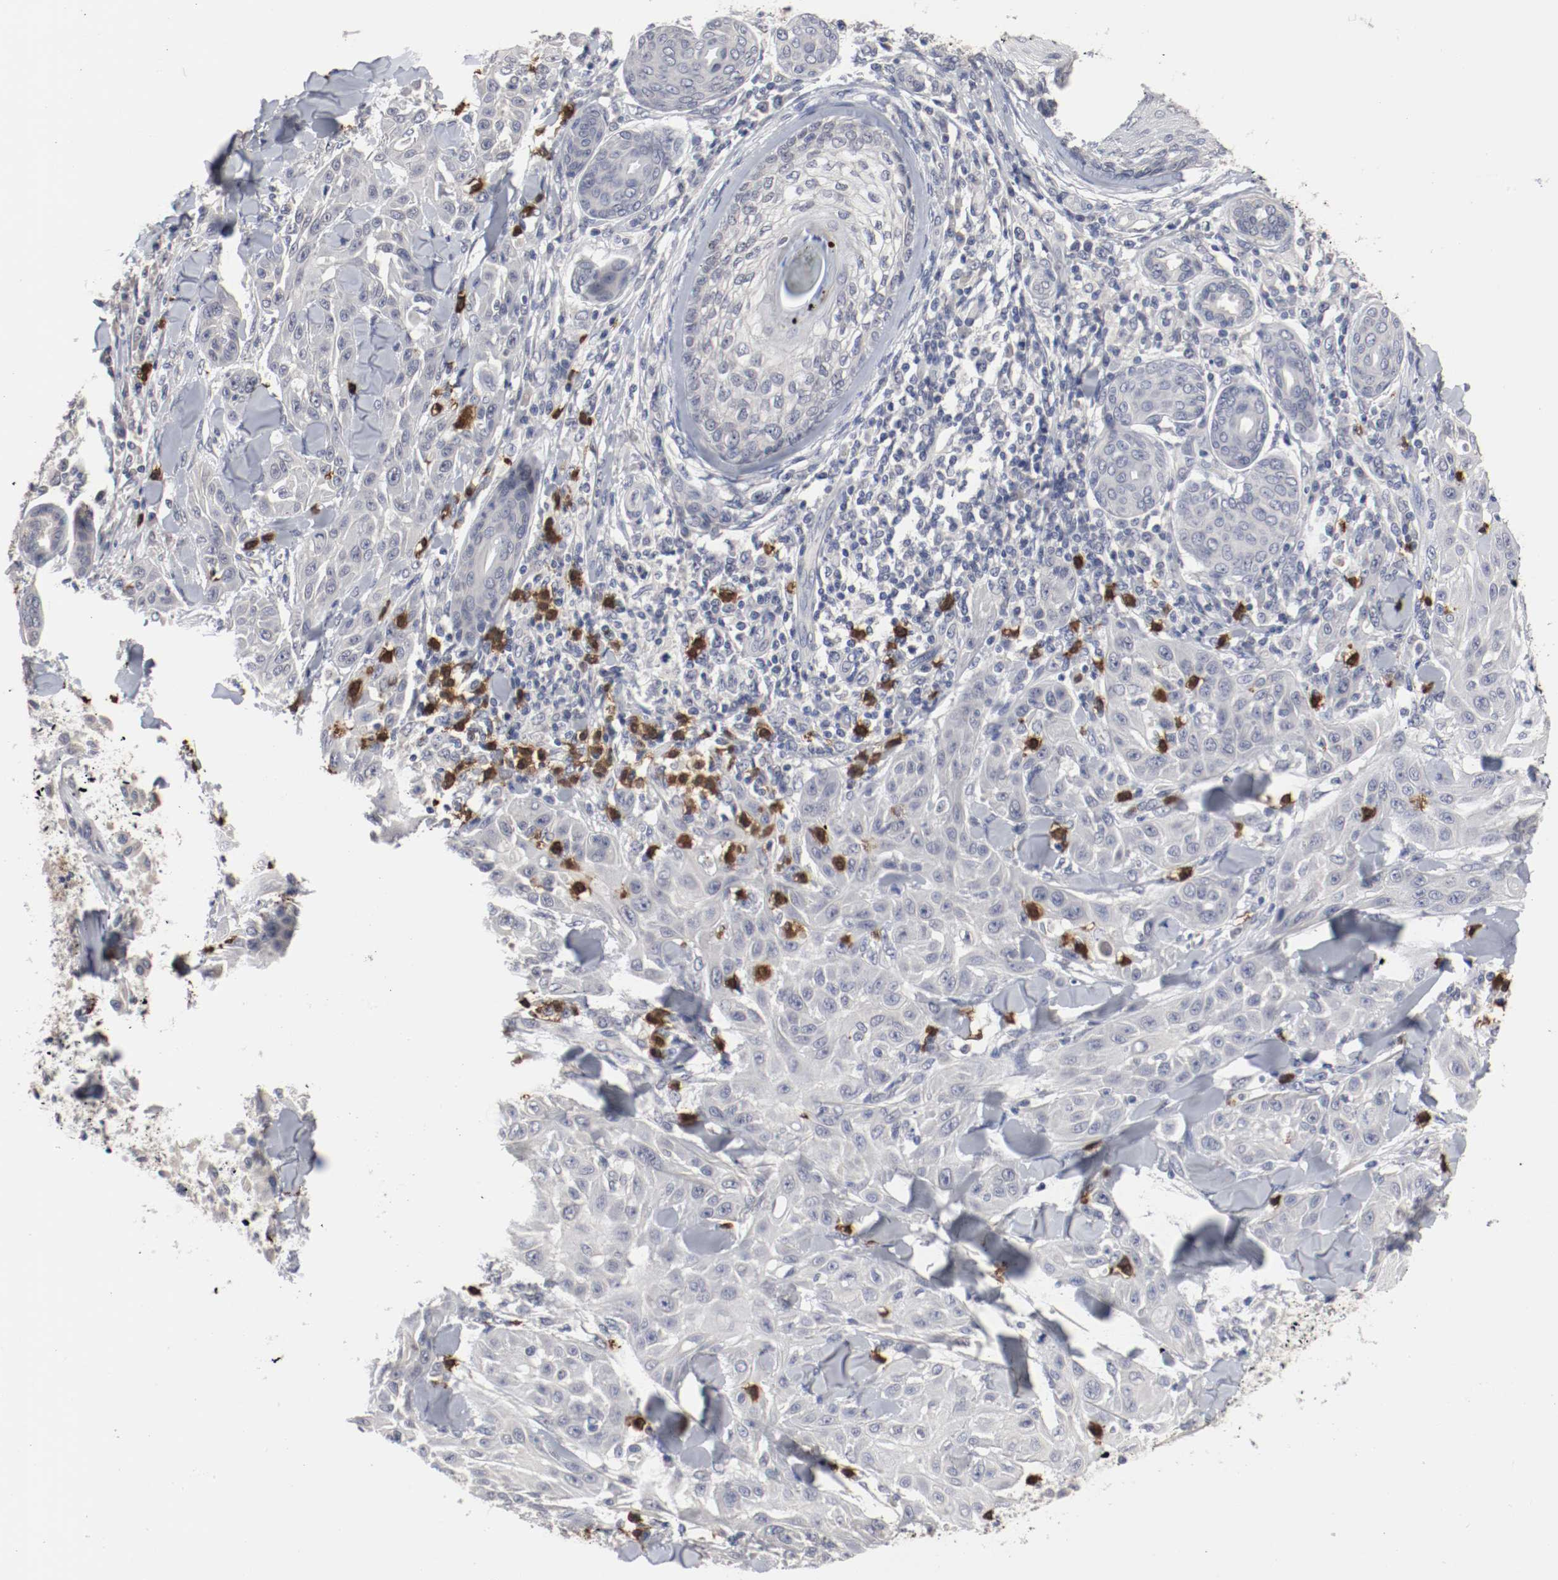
{"staining": {"intensity": "negative", "quantity": "none", "location": "none"}, "tissue": "skin cancer", "cell_type": "Tumor cells", "image_type": "cancer", "snomed": [{"axis": "morphology", "description": "Squamous cell carcinoma, NOS"}, {"axis": "topography", "description": "Skin"}], "caption": "Protein analysis of squamous cell carcinoma (skin) exhibits no significant expression in tumor cells.", "gene": "CEBPE", "patient": {"sex": "male", "age": 24}}